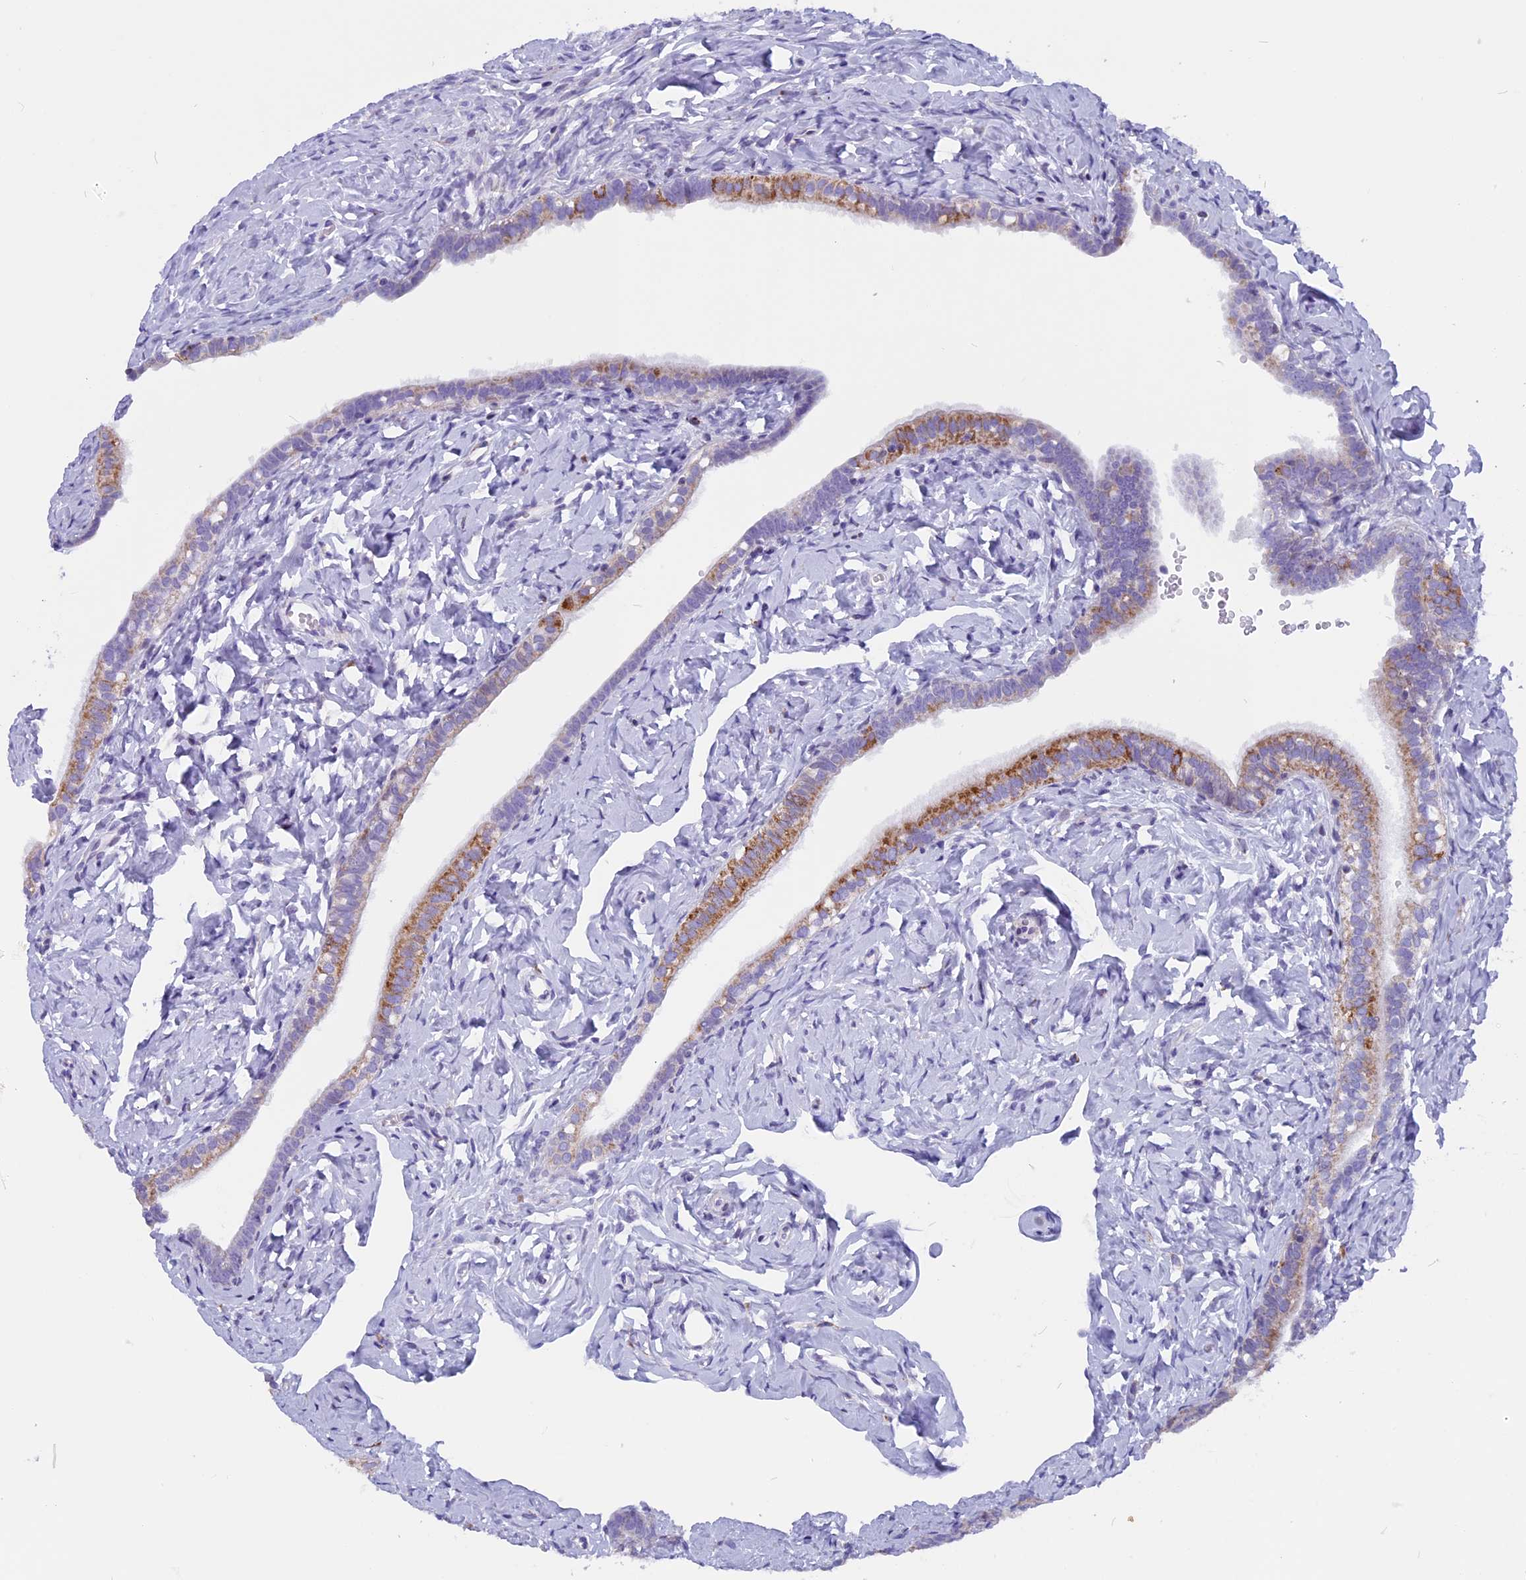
{"staining": {"intensity": "moderate", "quantity": "<25%", "location": "cytoplasmic/membranous"}, "tissue": "fallopian tube", "cell_type": "Glandular cells", "image_type": "normal", "snomed": [{"axis": "morphology", "description": "Normal tissue, NOS"}, {"axis": "topography", "description": "Fallopian tube"}], "caption": "Immunohistochemistry (DAB (3,3'-diaminobenzidine)) staining of normal human fallopian tube demonstrates moderate cytoplasmic/membranous protein staining in about <25% of glandular cells. (DAB IHC, brown staining for protein, blue staining for nuclei).", "gene": "ZNF563", "patient": {"sex": "female", "age": 66}}